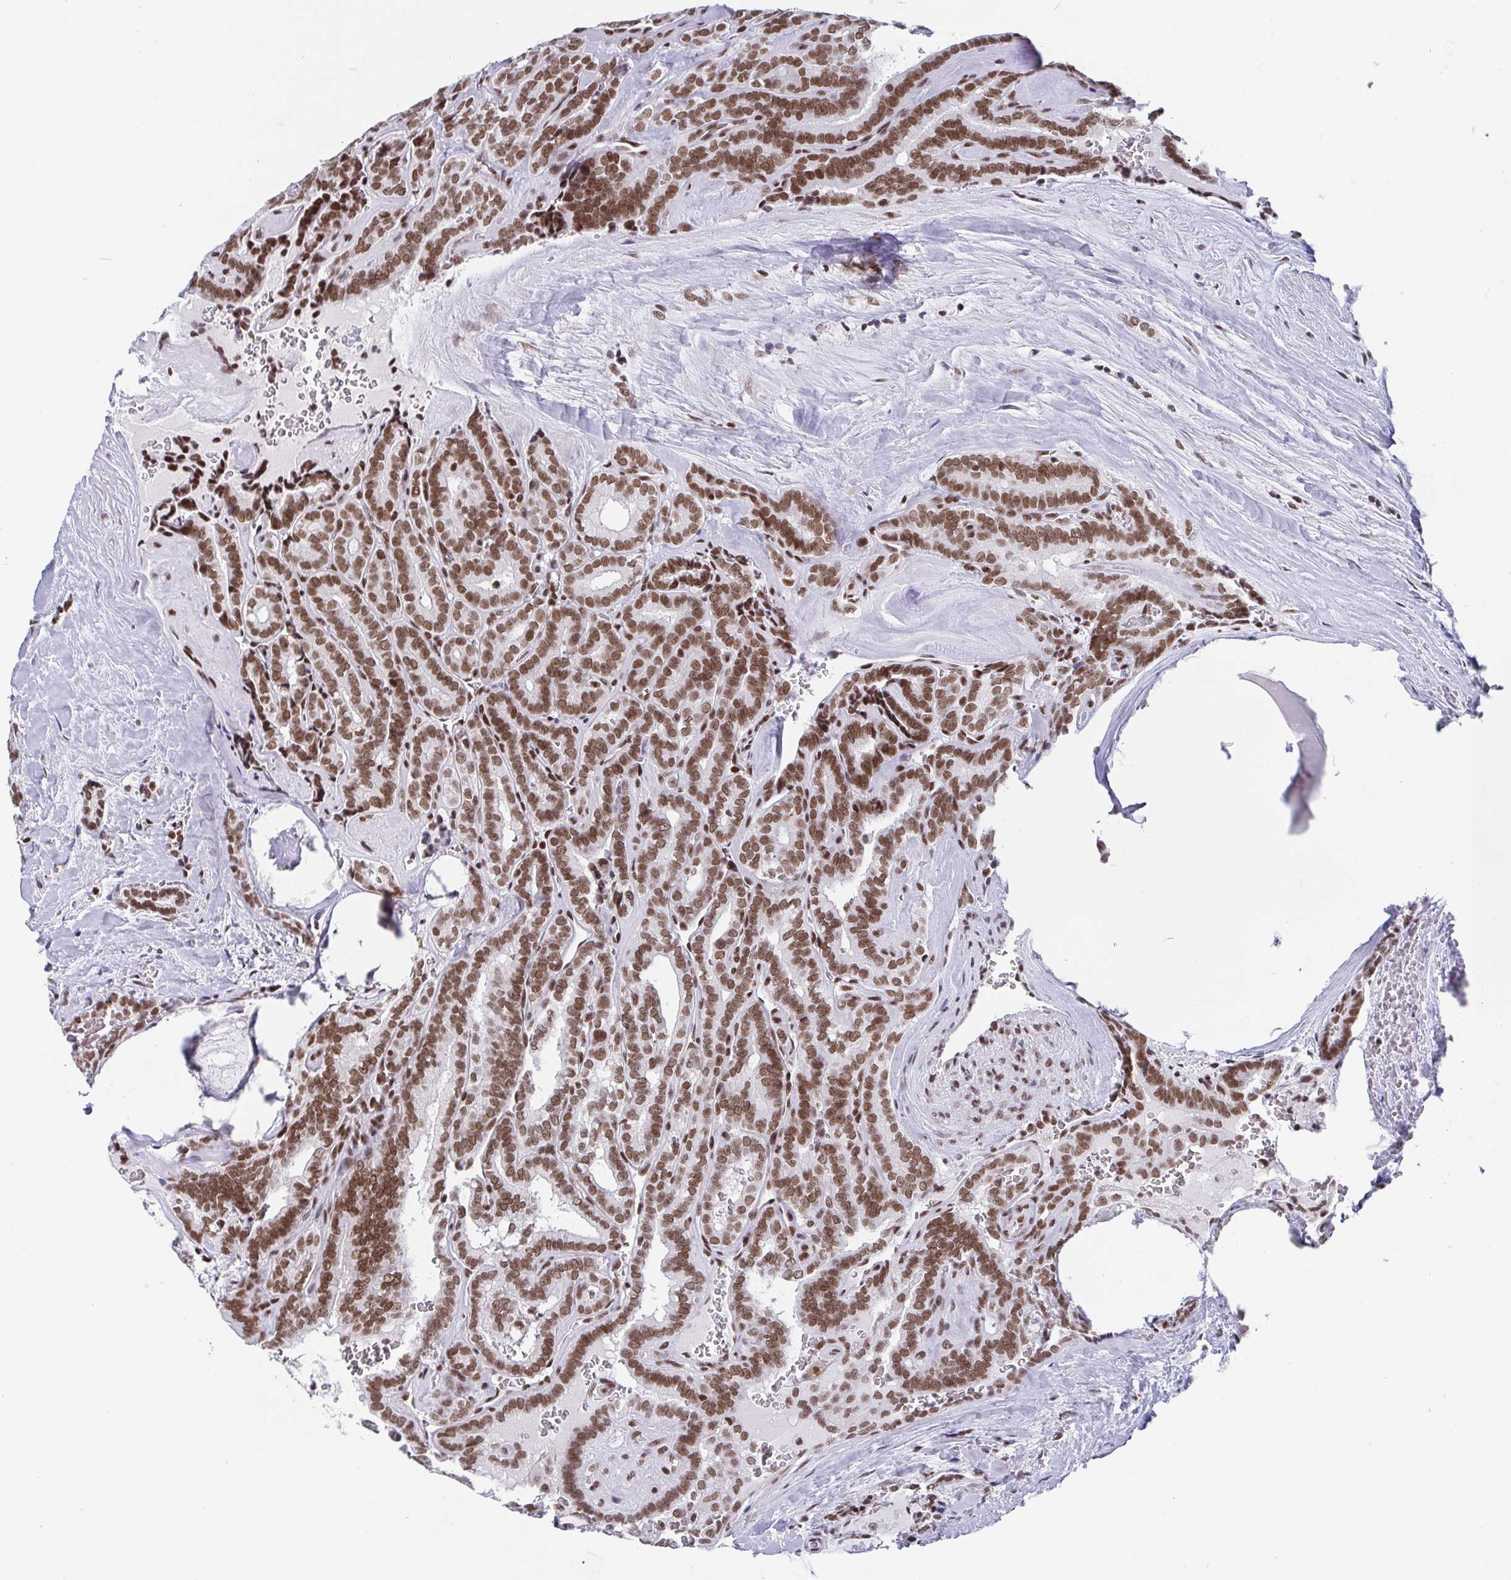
{"staining": {"intensity": "moderate", "quantity": ">75%", "location": "nuclear"}, "tissue": "thyroid cancer", "cell_type": "Tumor cells", "image_type": "cancer", "snomed": [{"axis": "morphology", "description": "Papillary adenocarcinoma, NOS"}, {"axis": "topography", "description": "Thyroid gland"}], "caption": "Moderate nuclear staining is seen in about >75% of tumor cells in thyroid cancer. The staining is performed using DAB (3,3'-diaminobenzidine) brown chromogen to label protein expression. The nuclei are counter-stained blue using hematoxylin.", "gene": "CTCF", "patient": {"sex": "female", "age": 21}}